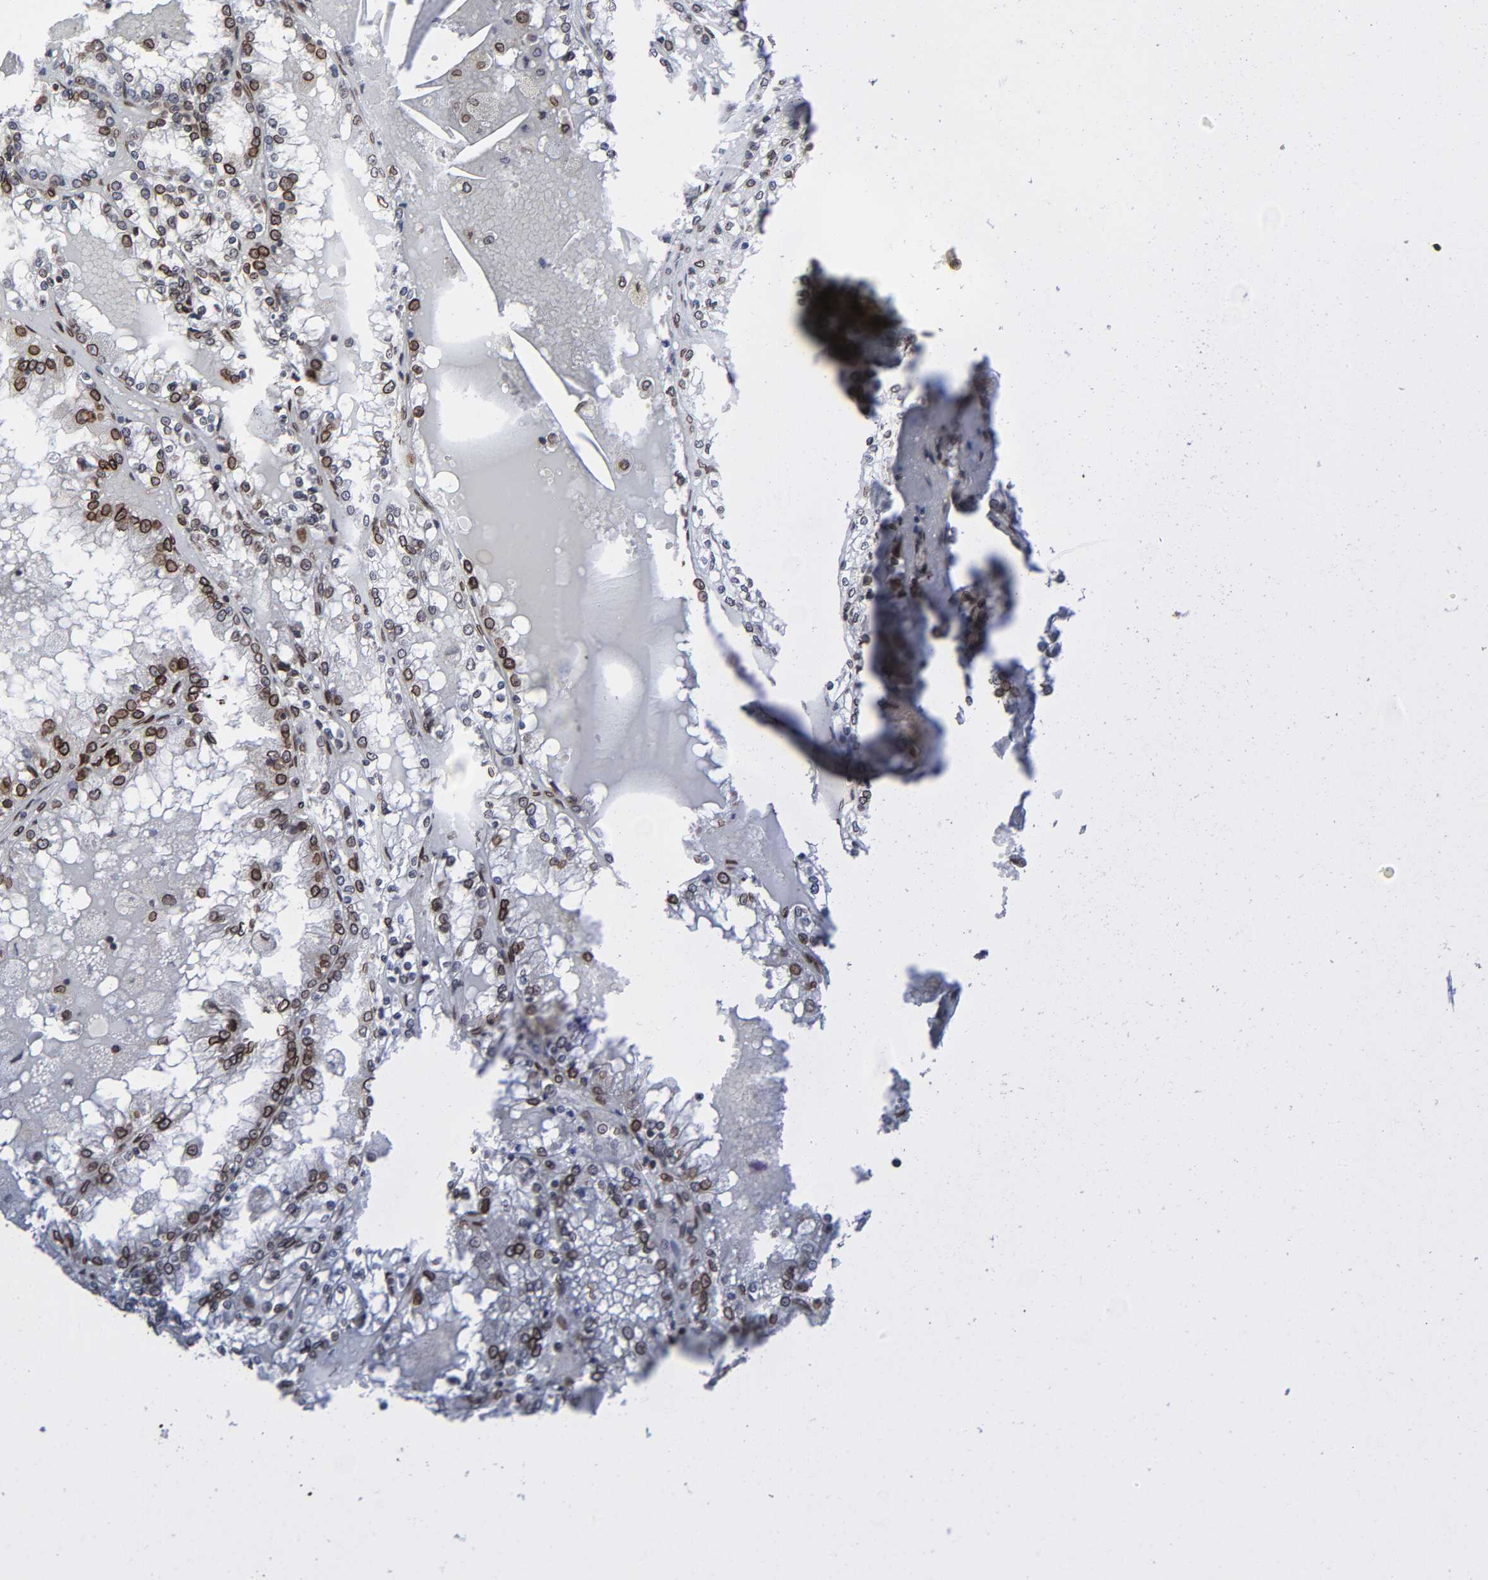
{"staining": {"intensity": "strong", "quantity": "25%-75%", "location": "cytoplasmic/membranous,nuclear"}, "tissue": "renal cancer", "cell_type": "Tumor cells", "image_type": "cancer", "snomed": [{"axis": "morphology", "description": "Adenocarcinoma, NOS"}, {"axis": "topography", "description": "Kidney"}], "caption": "A micrograph of human renal cancer (adenocarcinoma) stained for a protein reveals strong cytoplasmic/membranous and nuclear brown staining in tumor cells.", "gene": "RANGAP1", "patient": {"sex": "female", "age": 56}}